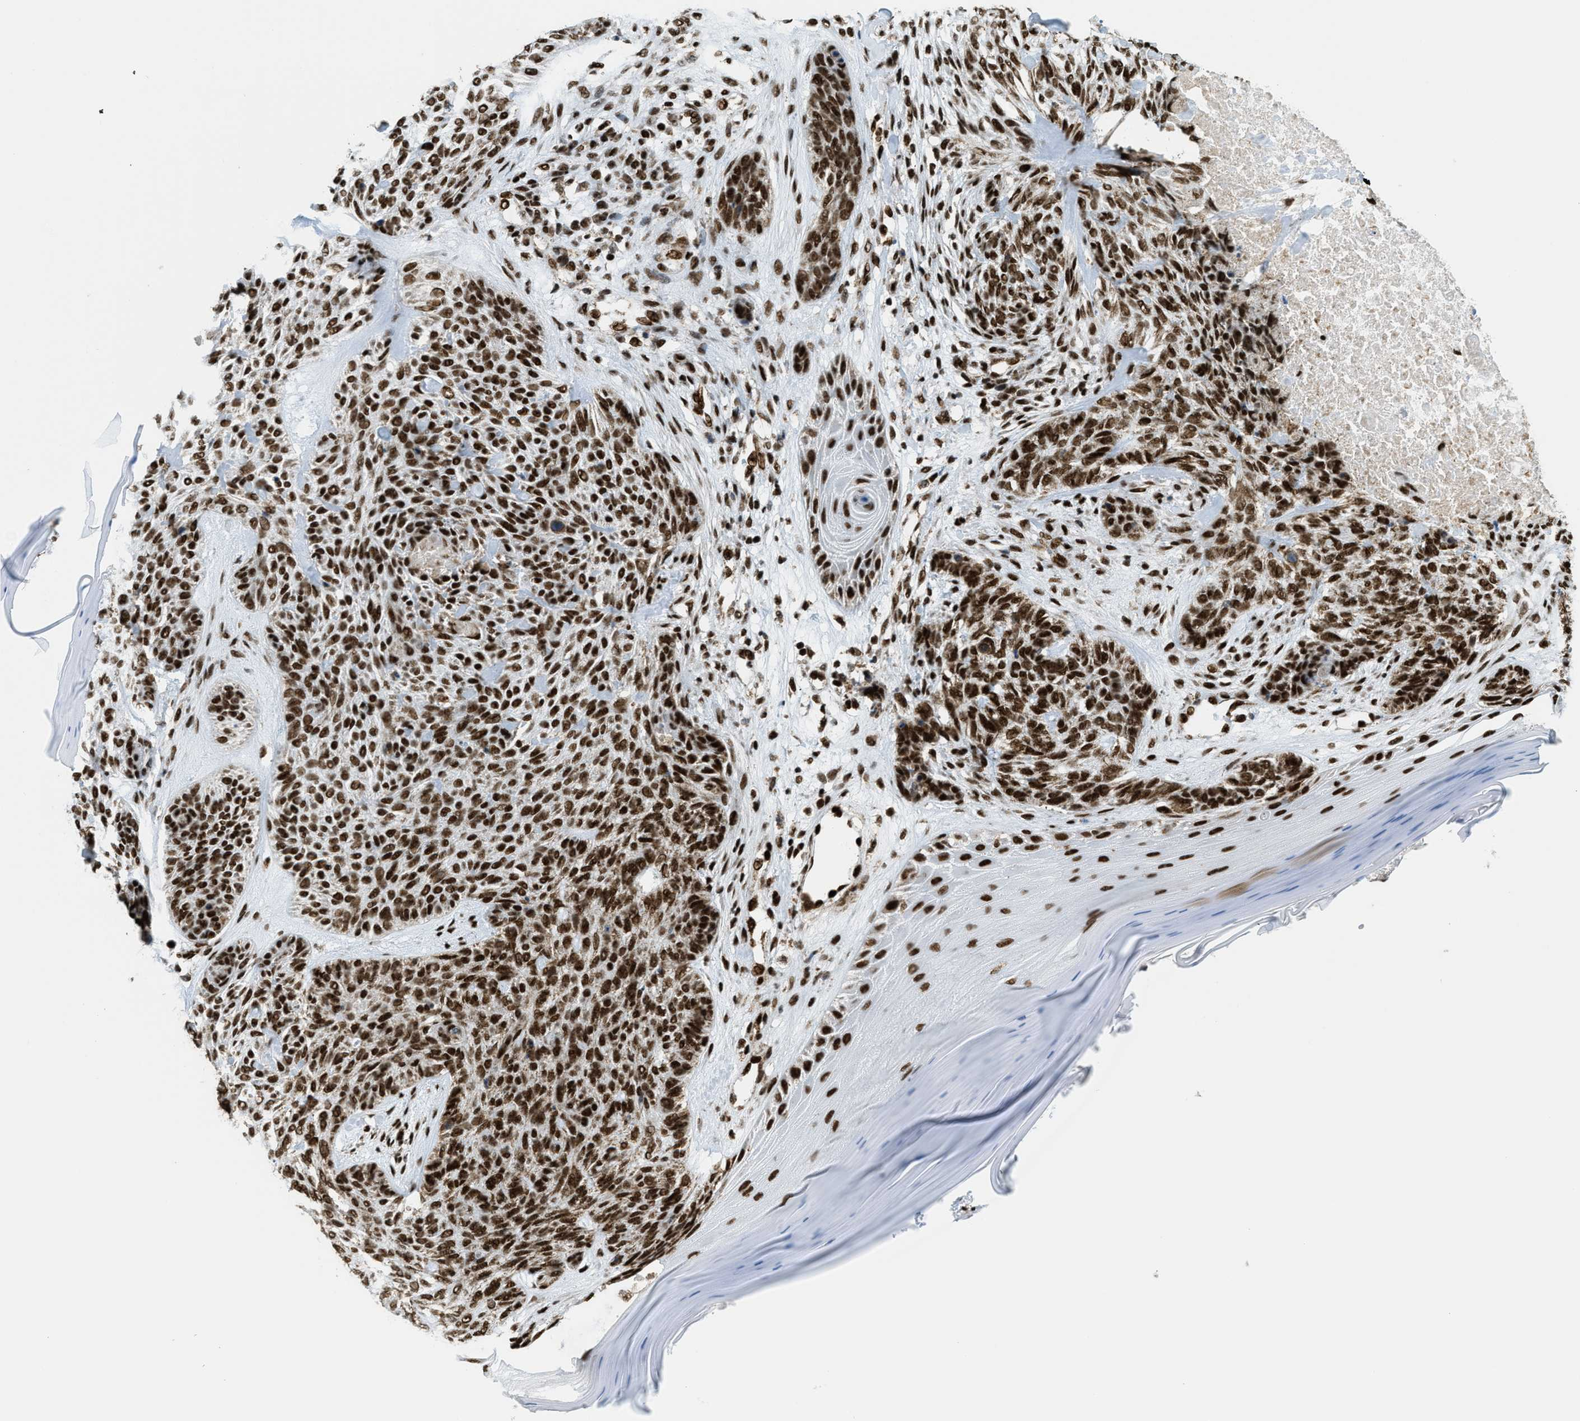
{"staining": {"intensity": "strong", "quantity": ">75%", "location": "nuclear"}, "tissue": "skin cancer", "cell_type": "Tumor cells", "image_type": "cancer", "snomed": [{"axis": "morphology", "description": "Basal cell carcinoma"}, {"axis": "topography", "description": "Skin"}], "caption": "Skin cancer was stained to show a protein in brown. There is high levels of strong nuclear positivity in approximately >75% of tumor cells.", "gene": "GABPB1", "patient": {"sex": "male", "age": 55}}